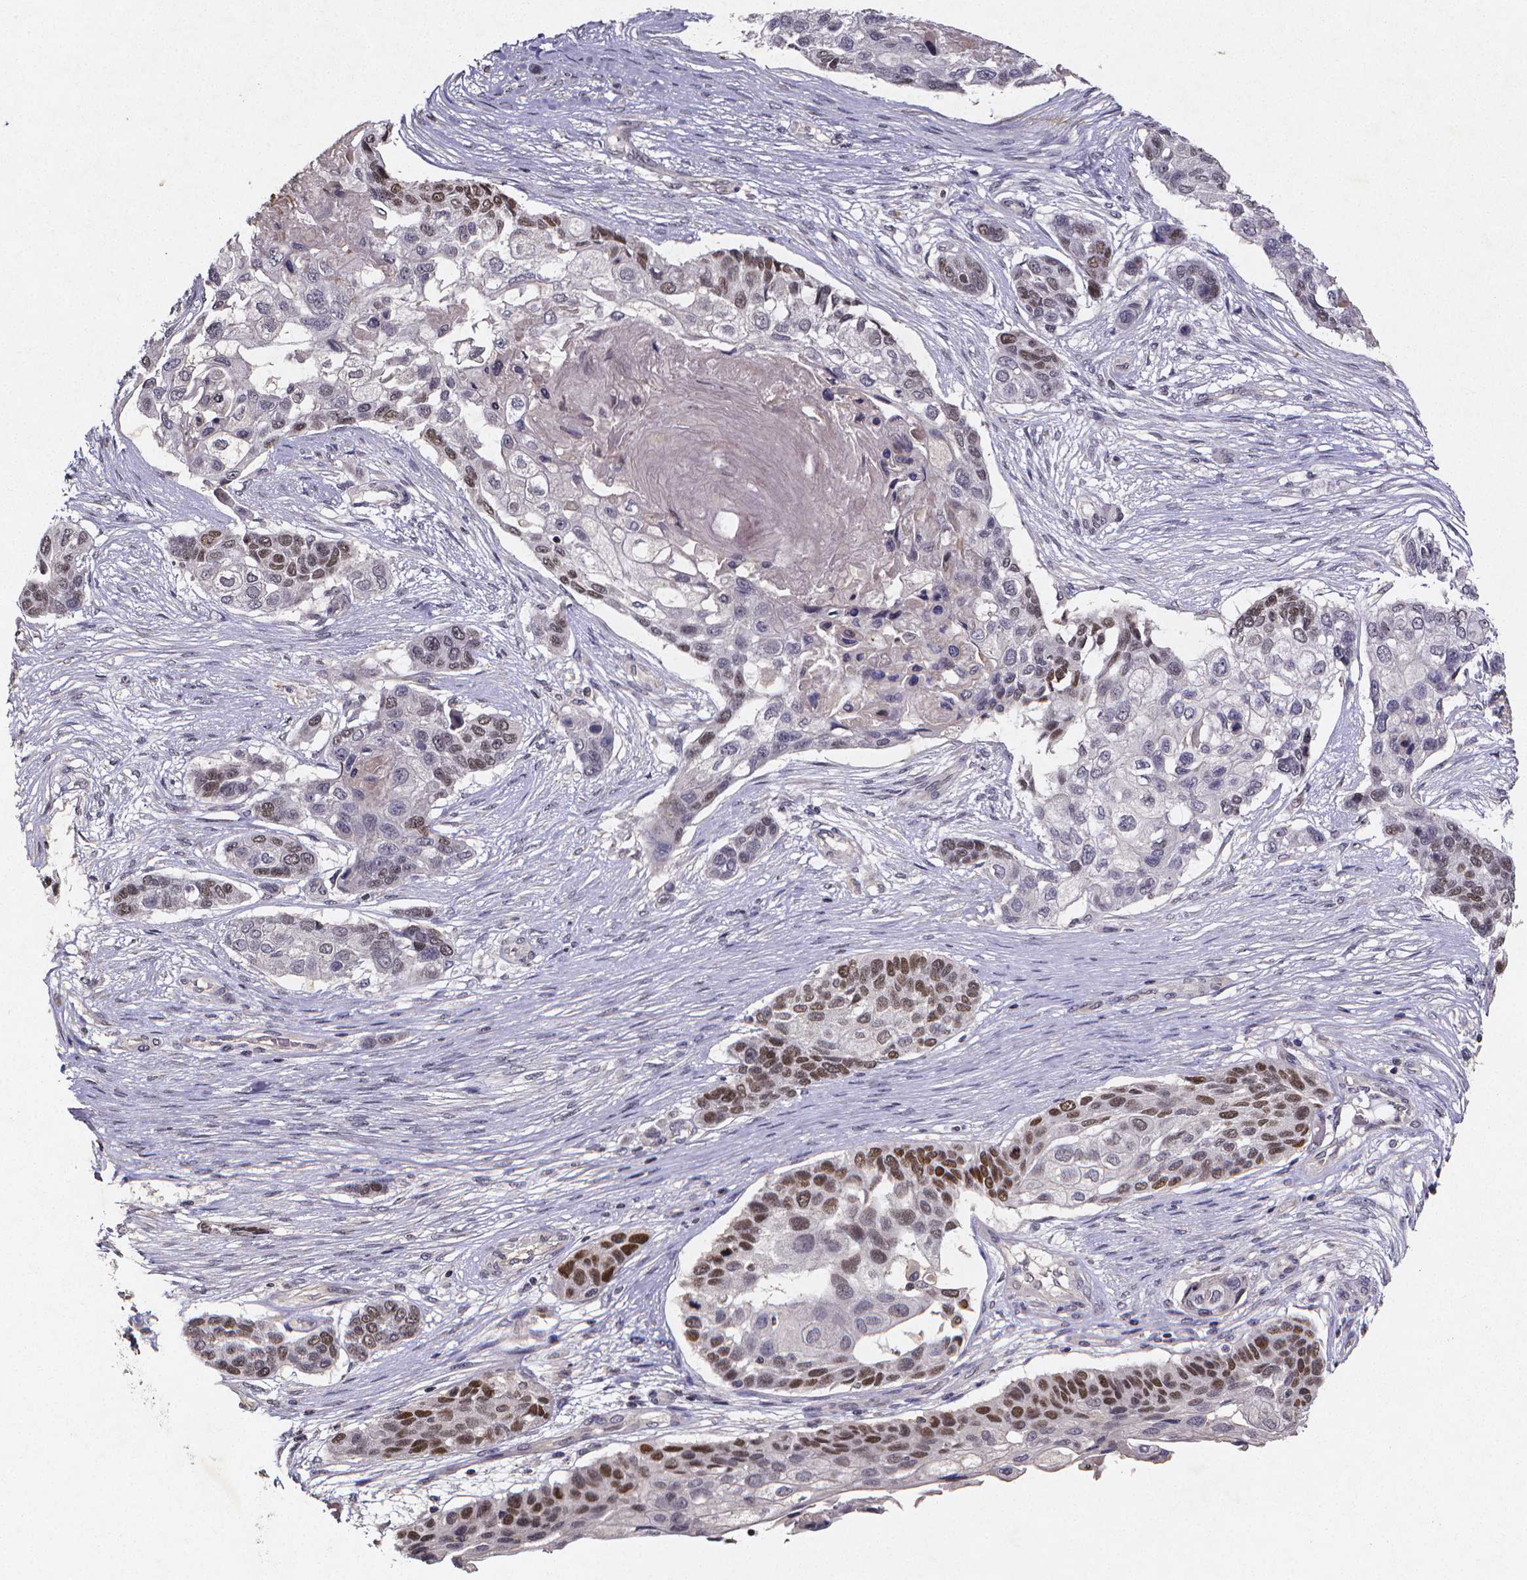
{"staining": {"intensity": "moderate", "quantity": "25%-75%", "location": "nuclear"}, "tissue": "lung cancer", "cell_type": "Tumor cells", "image_type": "cancer", "snomed": [{"axis": "morphology", "description": "Squamous cell carcinoma, NOS"}, {"axis": "topography", "description": "Lung"}], "caption": "Immunohistochemistry (IHC) image of neoplastic tissue: lung cancer stained using immunohistochemistry exhibits medium levels of moderate protein expression localized specifically in the nuclear of tumor cells, appearing as a nuclear brown color.", "gene": "TP73", "patient": {"sex": "male", "age": 69}}